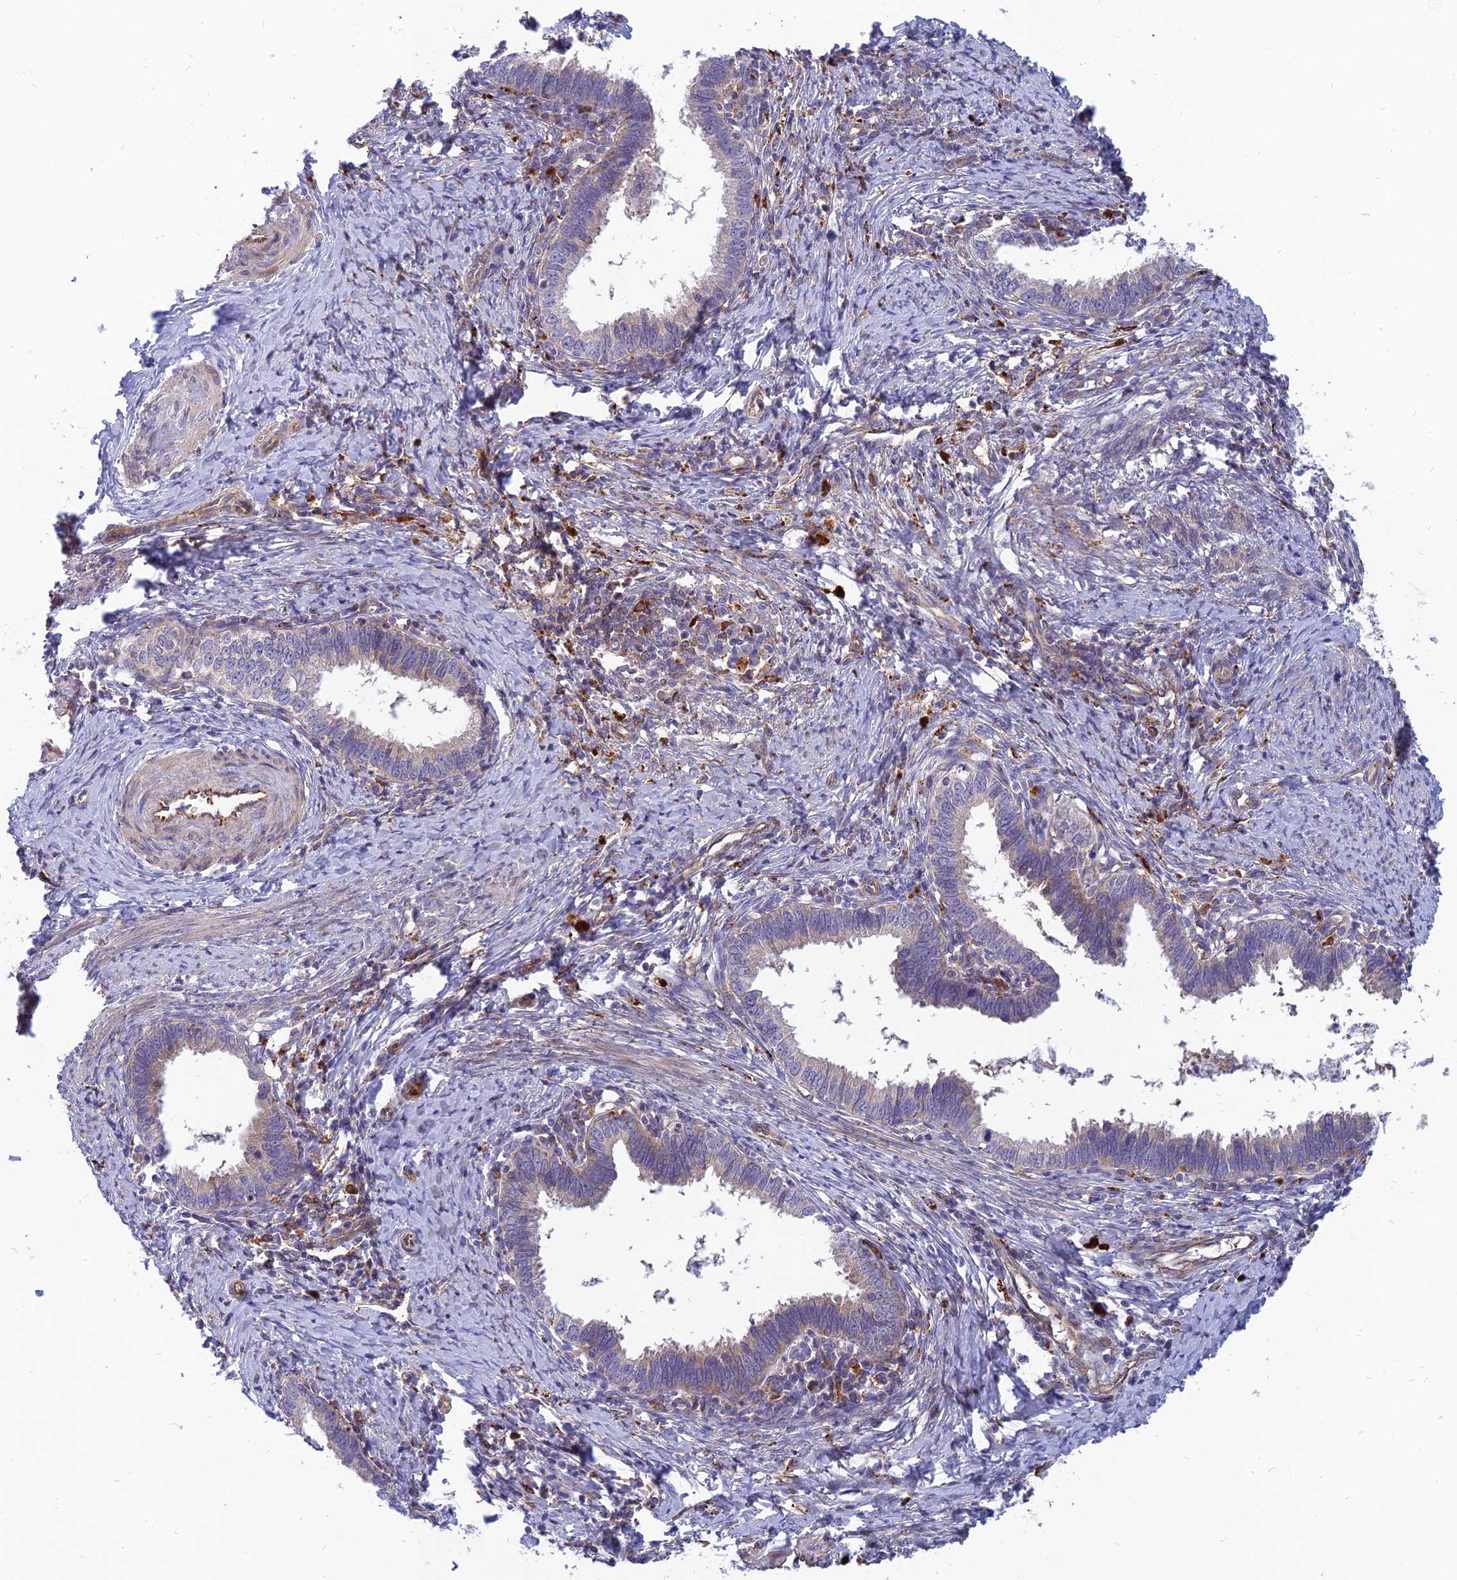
{"staining": {"intensity": "weak", "quantity": "<25%", "location": "cytoplasmic/membranous"}, "tissue": "cervical cancer", "cell_type": "Tumor cells", "image_type": "cancer", "snomed": [{"axis": "morphology", "description": "Adenocarcinoma, NOS"}, {"axis": "topography", "description": "Cervix"}], "caption": "There is no significant staining in tumor cells of cervical adenocarcinoma.", "gene": "PHKA2", "patient": {"sex": "female", "age": 36}}